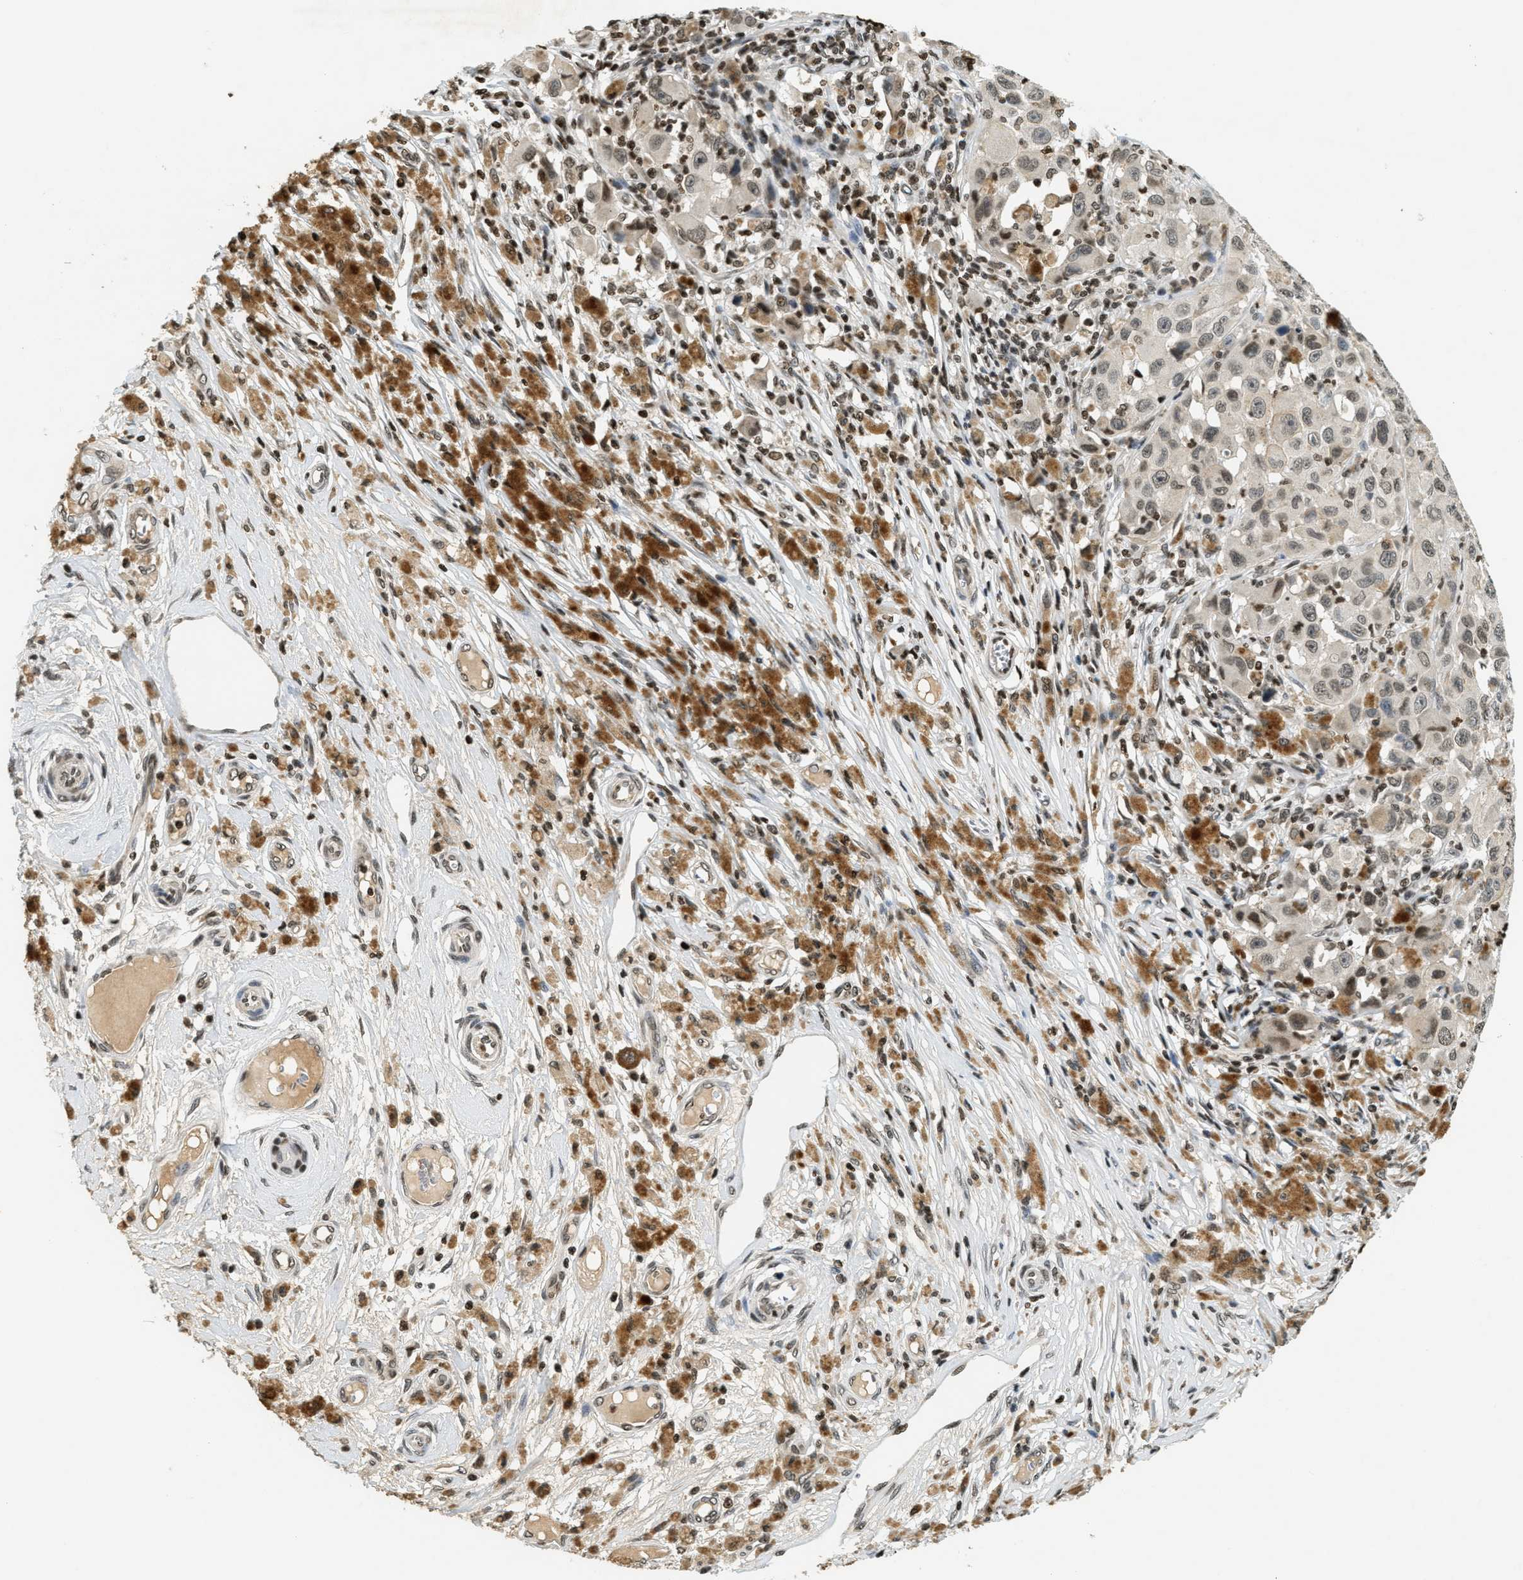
{"staining": {"intensity": "moderate", "quantity": "25%-75%", "location": "nuclear"}, "tissue": "melanoma", "cell_type": "Tumor cells", "image_type": "cancer", "snomed": [{"axis": "morphology", "description": "Malignant melanoma, NOS"}, {"axis": "topography", "description": "Skin"}], "caption": "Melanoma stained with immunohistochemistry shows moderate nuclear expression in approximately 25%-75% of tumor cells.", "gene": "LDB2", "patient": {"sex": "male", "age": 96}}